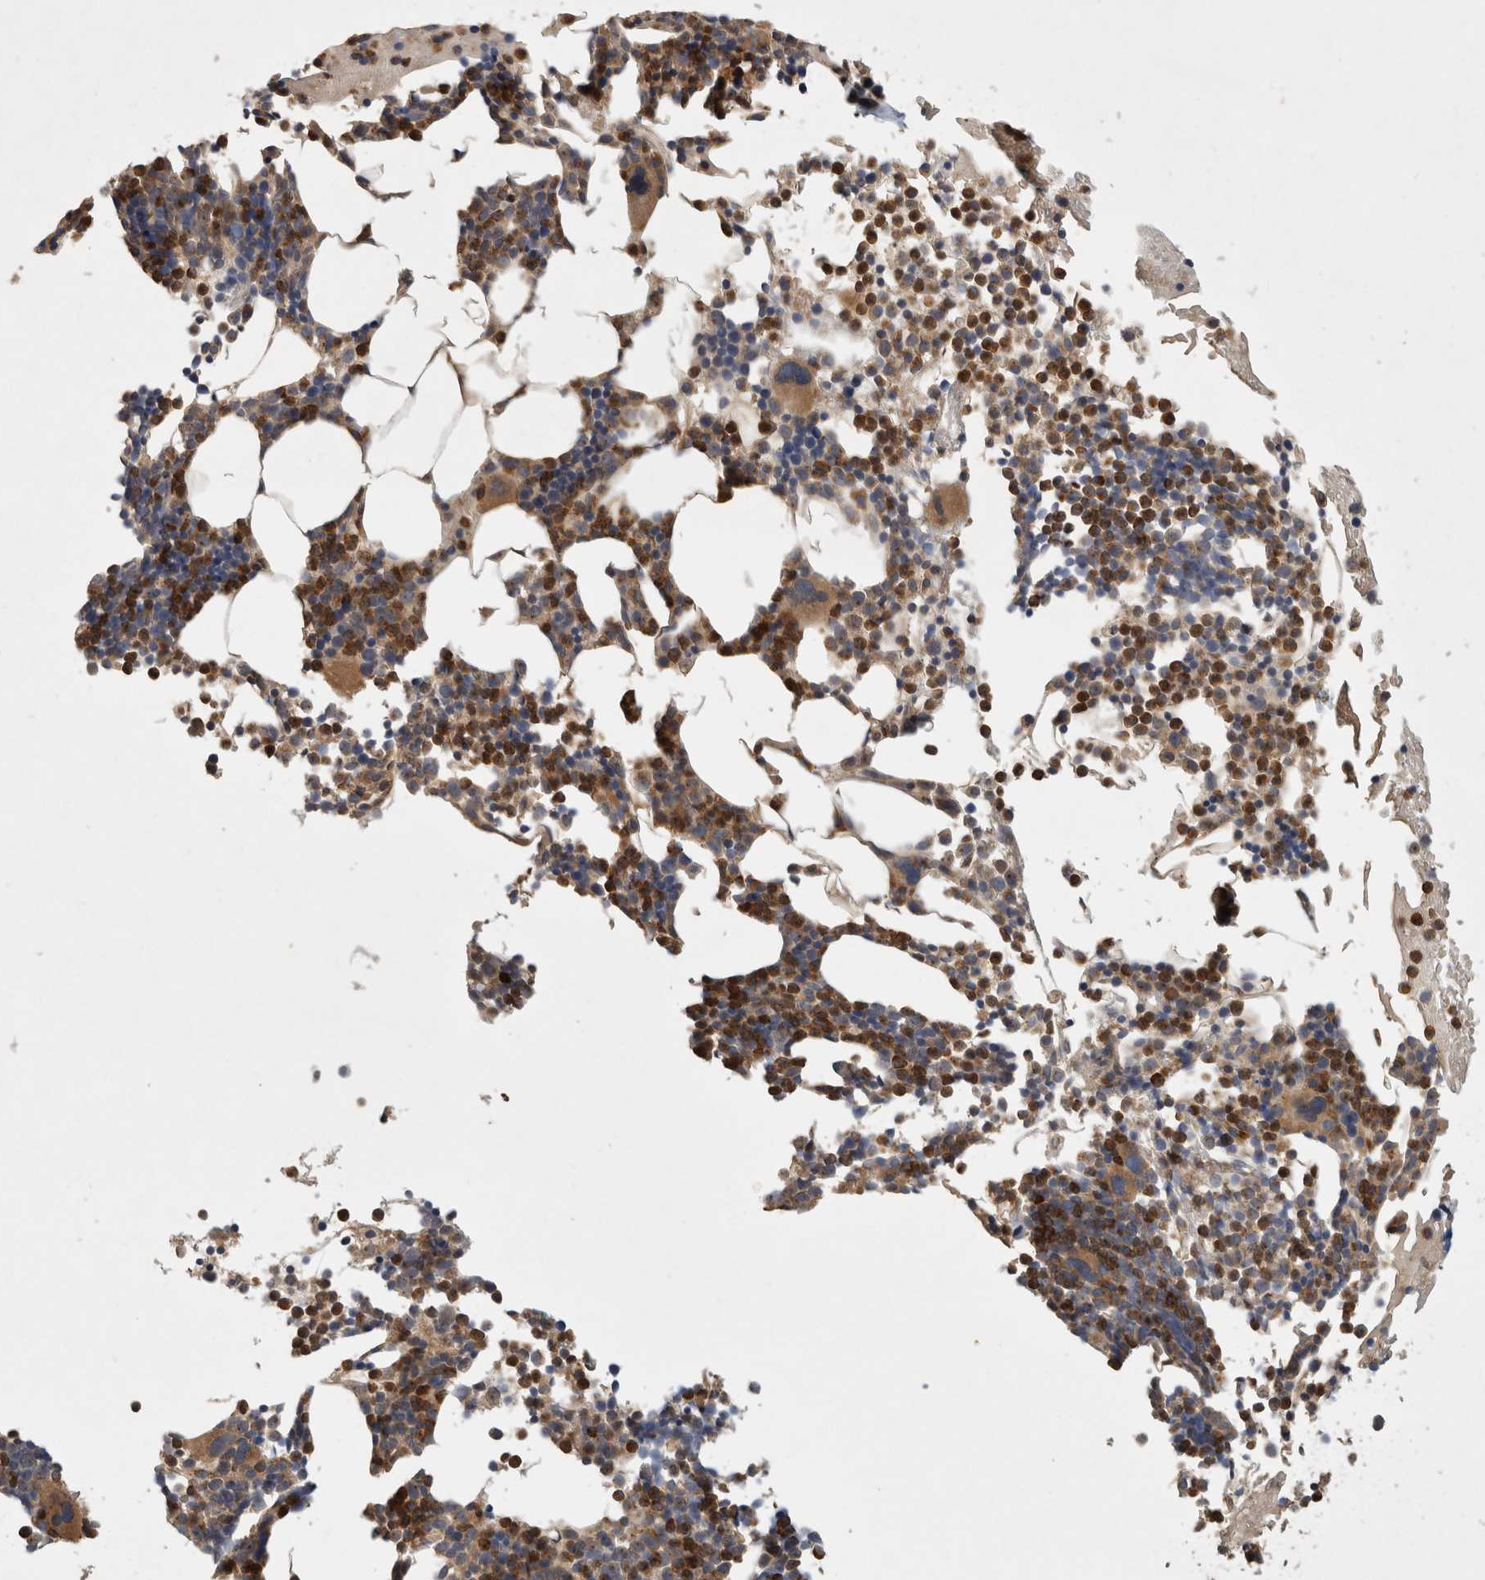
{"staining": {"intensity": "moderate", "quantity": "25%-75%", "location": "cytoplasmic/membranous"}, "tissue": "bone marrow", "cell_type": "Hematopoietic cells", "image_type": "normal", "snomed": [{"axis": "morphology", "description": "Normal tissue, NOS"}, {"axis": "morphology", "description": "Inflammation, NOS"}, {"axis": "topography", "description": "Bone marrow"}], "caption": "A brown stain labels moderate cytoplasmic/membranous positivity of a protein in hematopoietic cells of benign human bone marrow.", "gene": "VEPH1", "patient": {"sex": "male", "age": 68}}